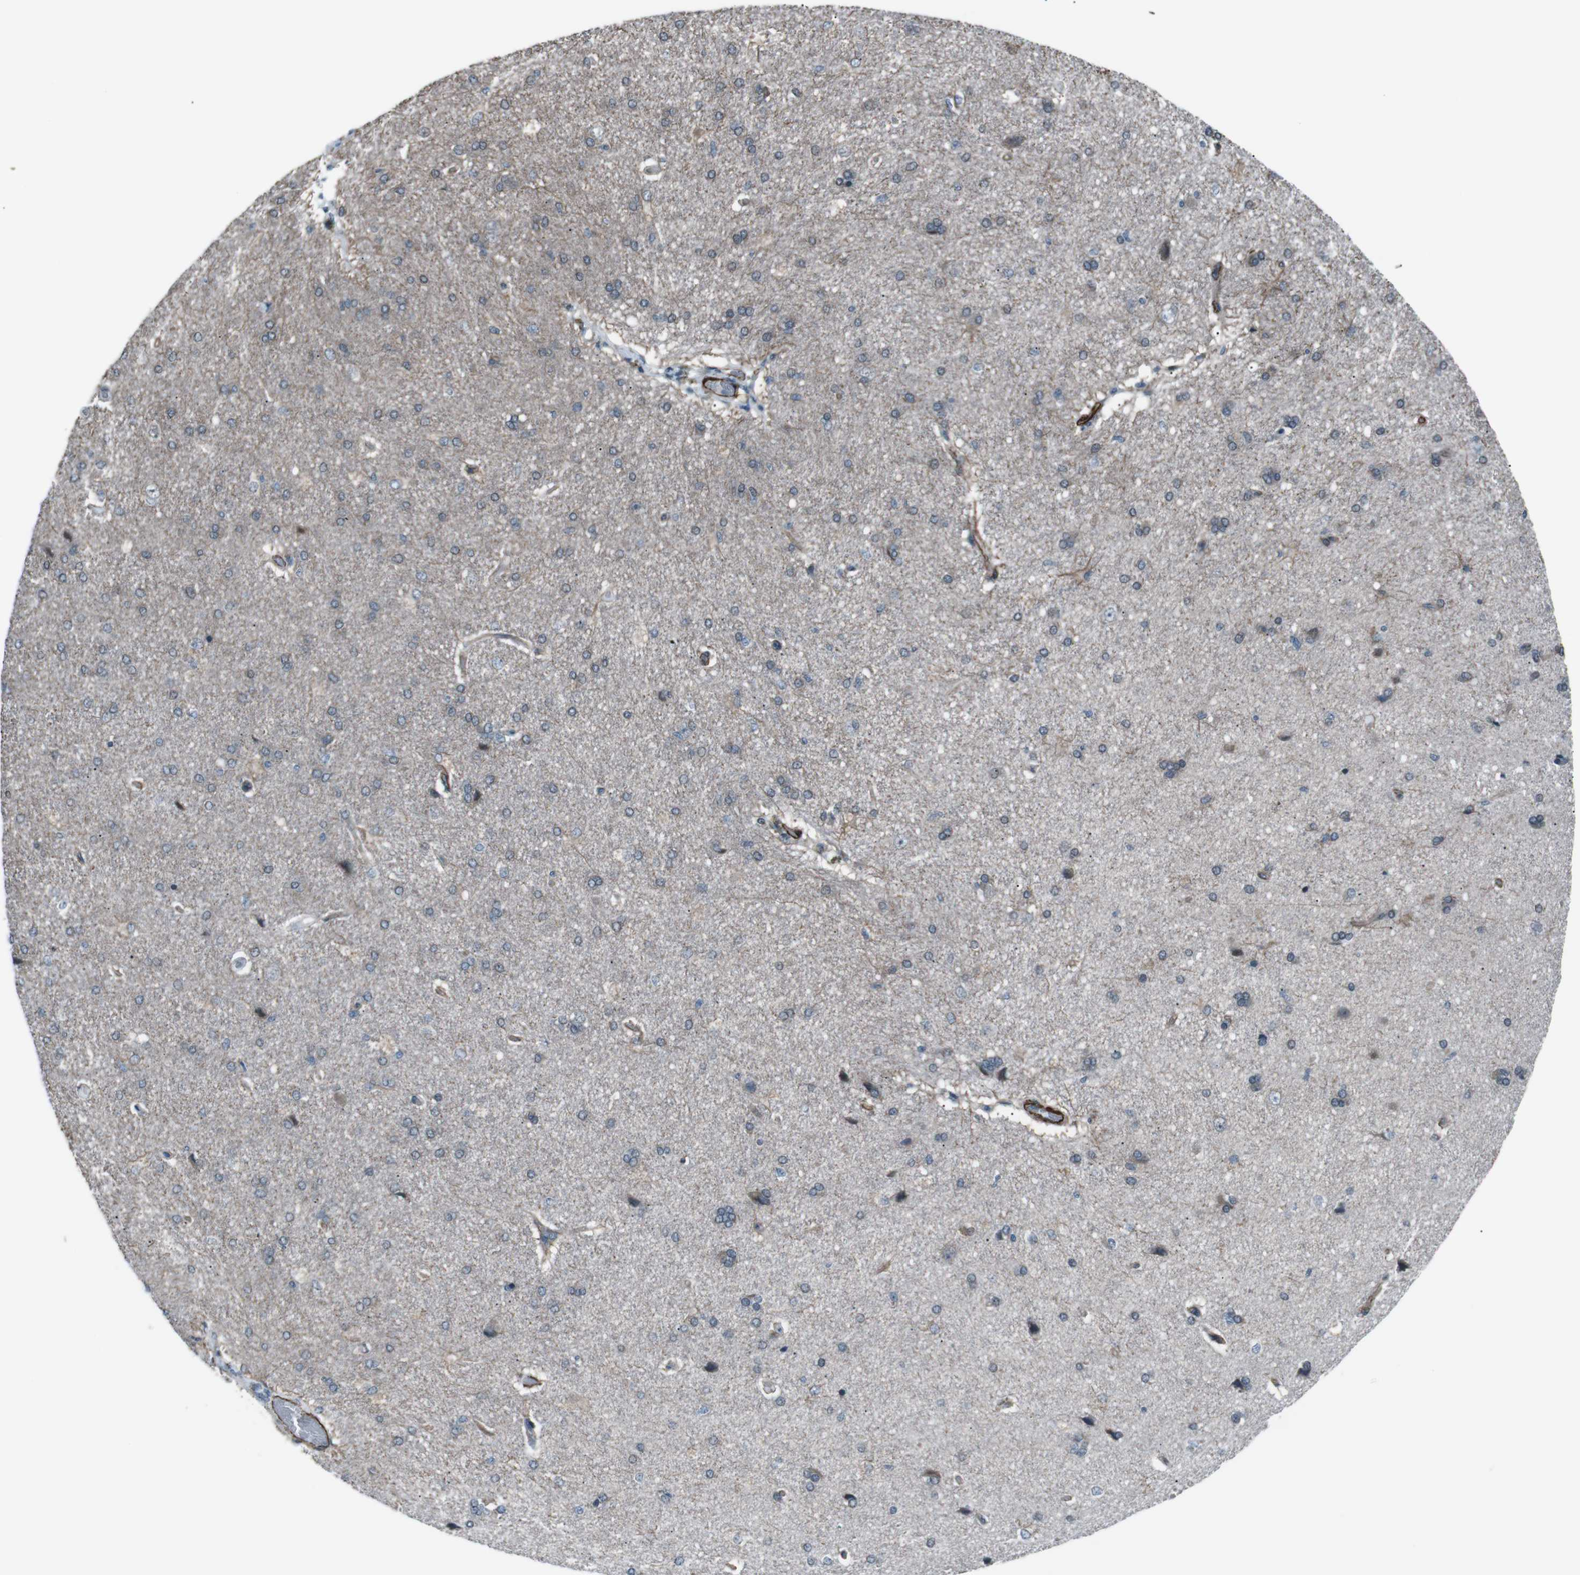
{"staining": {"intensity": "strong", "quantity": "25%-75%", "location": "cytoplasmic/membranous"}, "tissue": "cerebral cortex", "cell_type": "Endothelial cells", "image_type": "normal", "snomed": [{"axis": "morphology", "description": "Normal tissue, NOS"}, {"axis": "topography", "description": "Cerebral cortex"}], "caption": "Endothelial cells show high levels of strong cytoplasmic/membranous expression in approximately 25%-75% of cells in benign cerebral cortex.", "gene": "PDLIM5", "patient": {"sex": "male", "age": 62}}